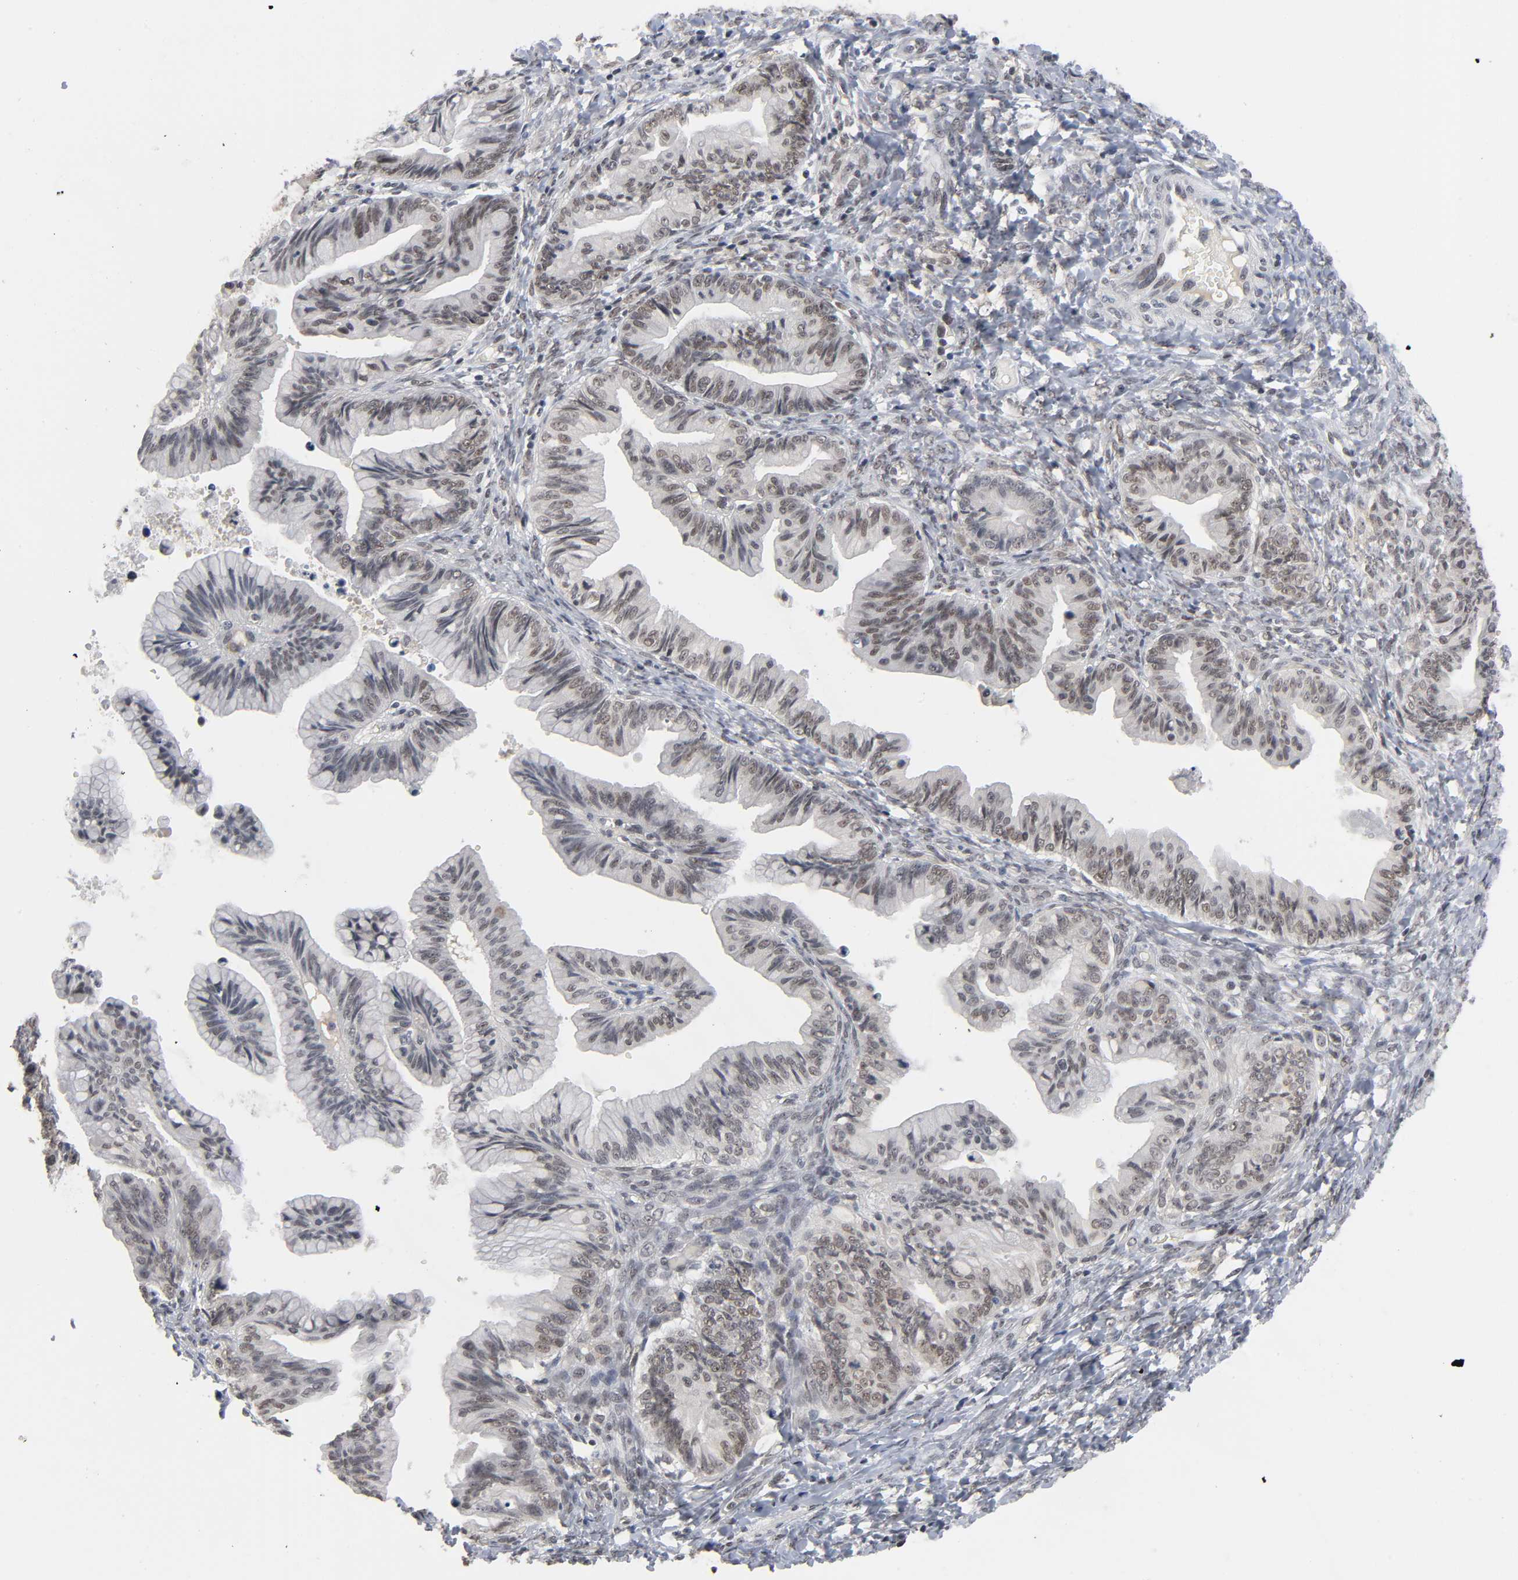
{"staining": {"intensity": "weak", "quantity": "25%-75%", "location": "cytoplasmic/membranous,nuclear"}, "tissue": "ovarian cancer", "cell_type": "Tumor cells", "image_type": "cancer", "snomed": [{"axis": "morphology", "description": "Cystadenocarcinoma, mucinous, NOS"}, {"axis": "topography", "description": "Ovary"}], "caption": "The image shows staining of ovarian mucinous cystadenocarcinoma, revealing weak cytoplasmic/membranous and nuclear protein expression (brown color) within tumor cells. Immunohistochemistry (ihc) stains the protein in brown and the nuclei are stained blue.", "gene": "ZNF384", "patient": {"sex": "female", "age": 36}}